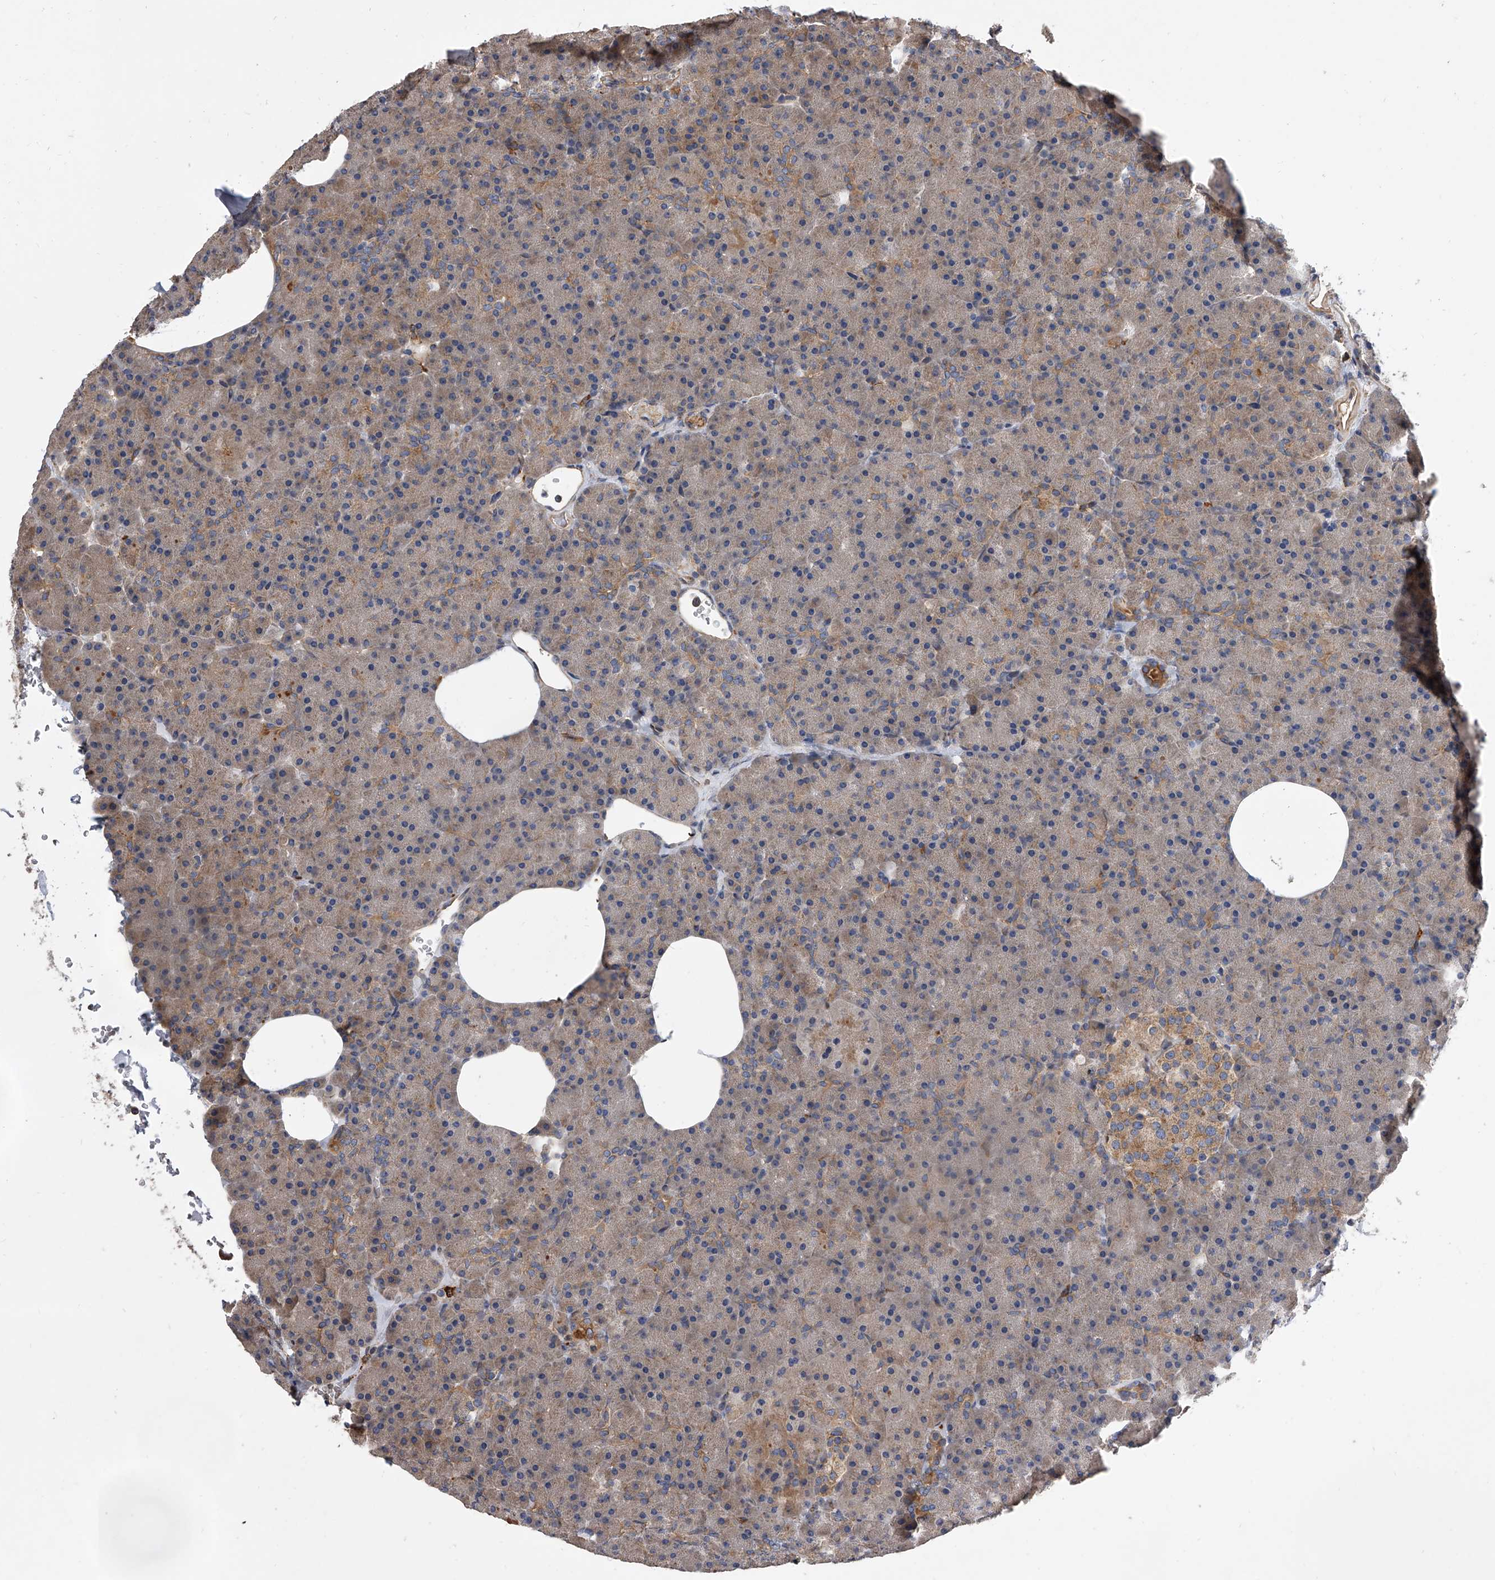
{"staining": {"intensity": "moderate", "quantity": "<25%", "location": "cytoplasmic/membranous"}, "tissue": "pancreas", "cell_type": "Exocrine glandular cells", "image_type": "normal", "snomed": [{"axis": "morphology", "description": "Normal tissue, NOS"}, {"axis": "morphology", "description": "Carcinoid, malignant, NOS"}, {"axis": "topography", "description": "Pancreas"}], "caption": "Moderate cytoplasmic/membranous protein expression is seen in approximately <25% of exocrine glandular cells in pancreas.", "gene": "EXOC4", "patient": {"sex": "female", "age": 35}}